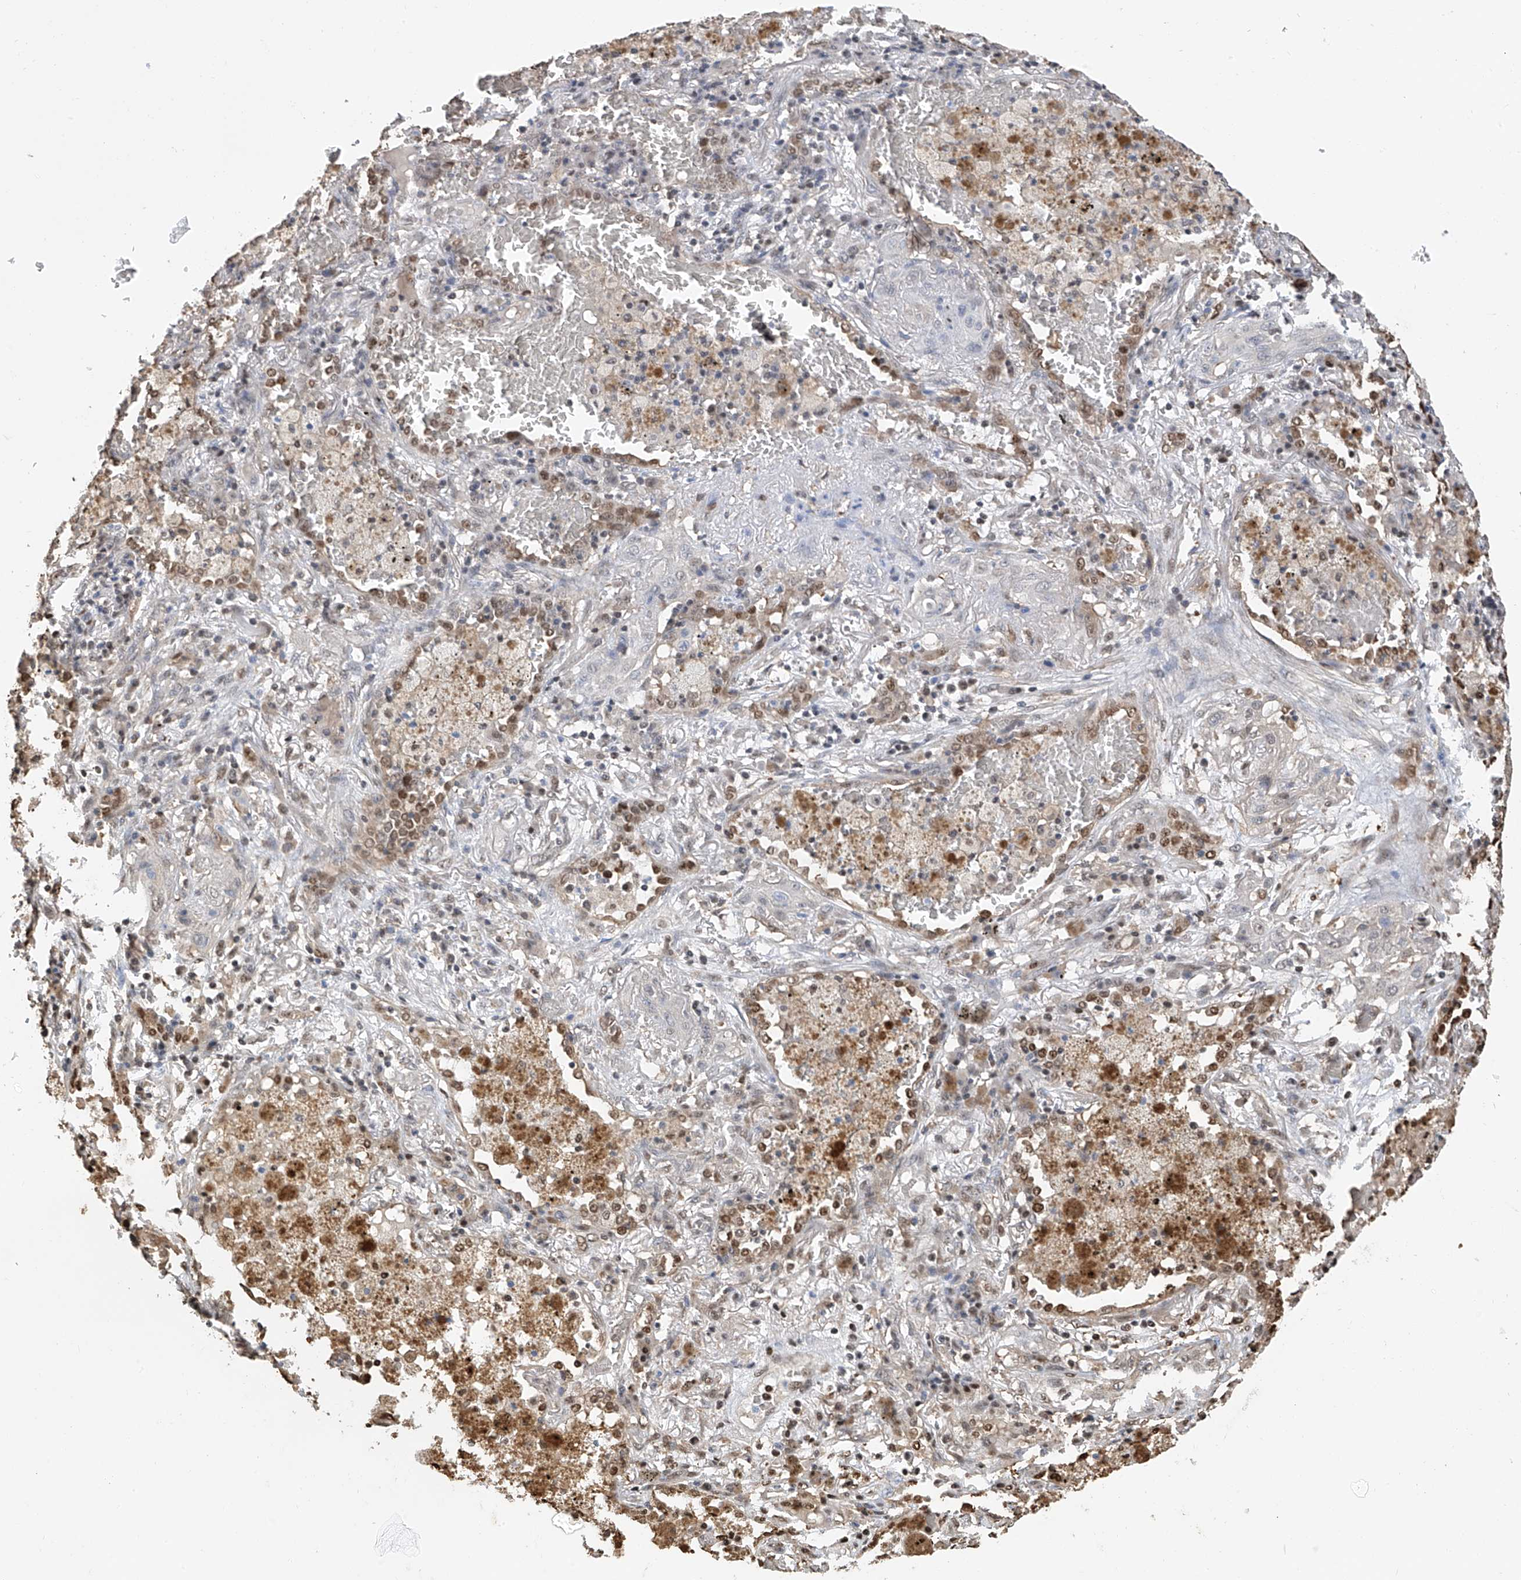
{"staining": {"intensity": "negative", "quantity": "none", "location": "none"}, "tissue": "lung cancer", "cell_type": "Tumor cells", "image_type": "cancer", "snomed": [{"axis": "morphology", "description": "Squamous cell carcinoma, NOS"}, {"axis": "topography", "description": "Lung"}], "caption": "Immunohistochemical staining of squamous cell carcinoma (lung) demonstrates no significant expression in tumor cells.", "gene": "PMM1", "patient": {"sex": "female", "age": 47}}